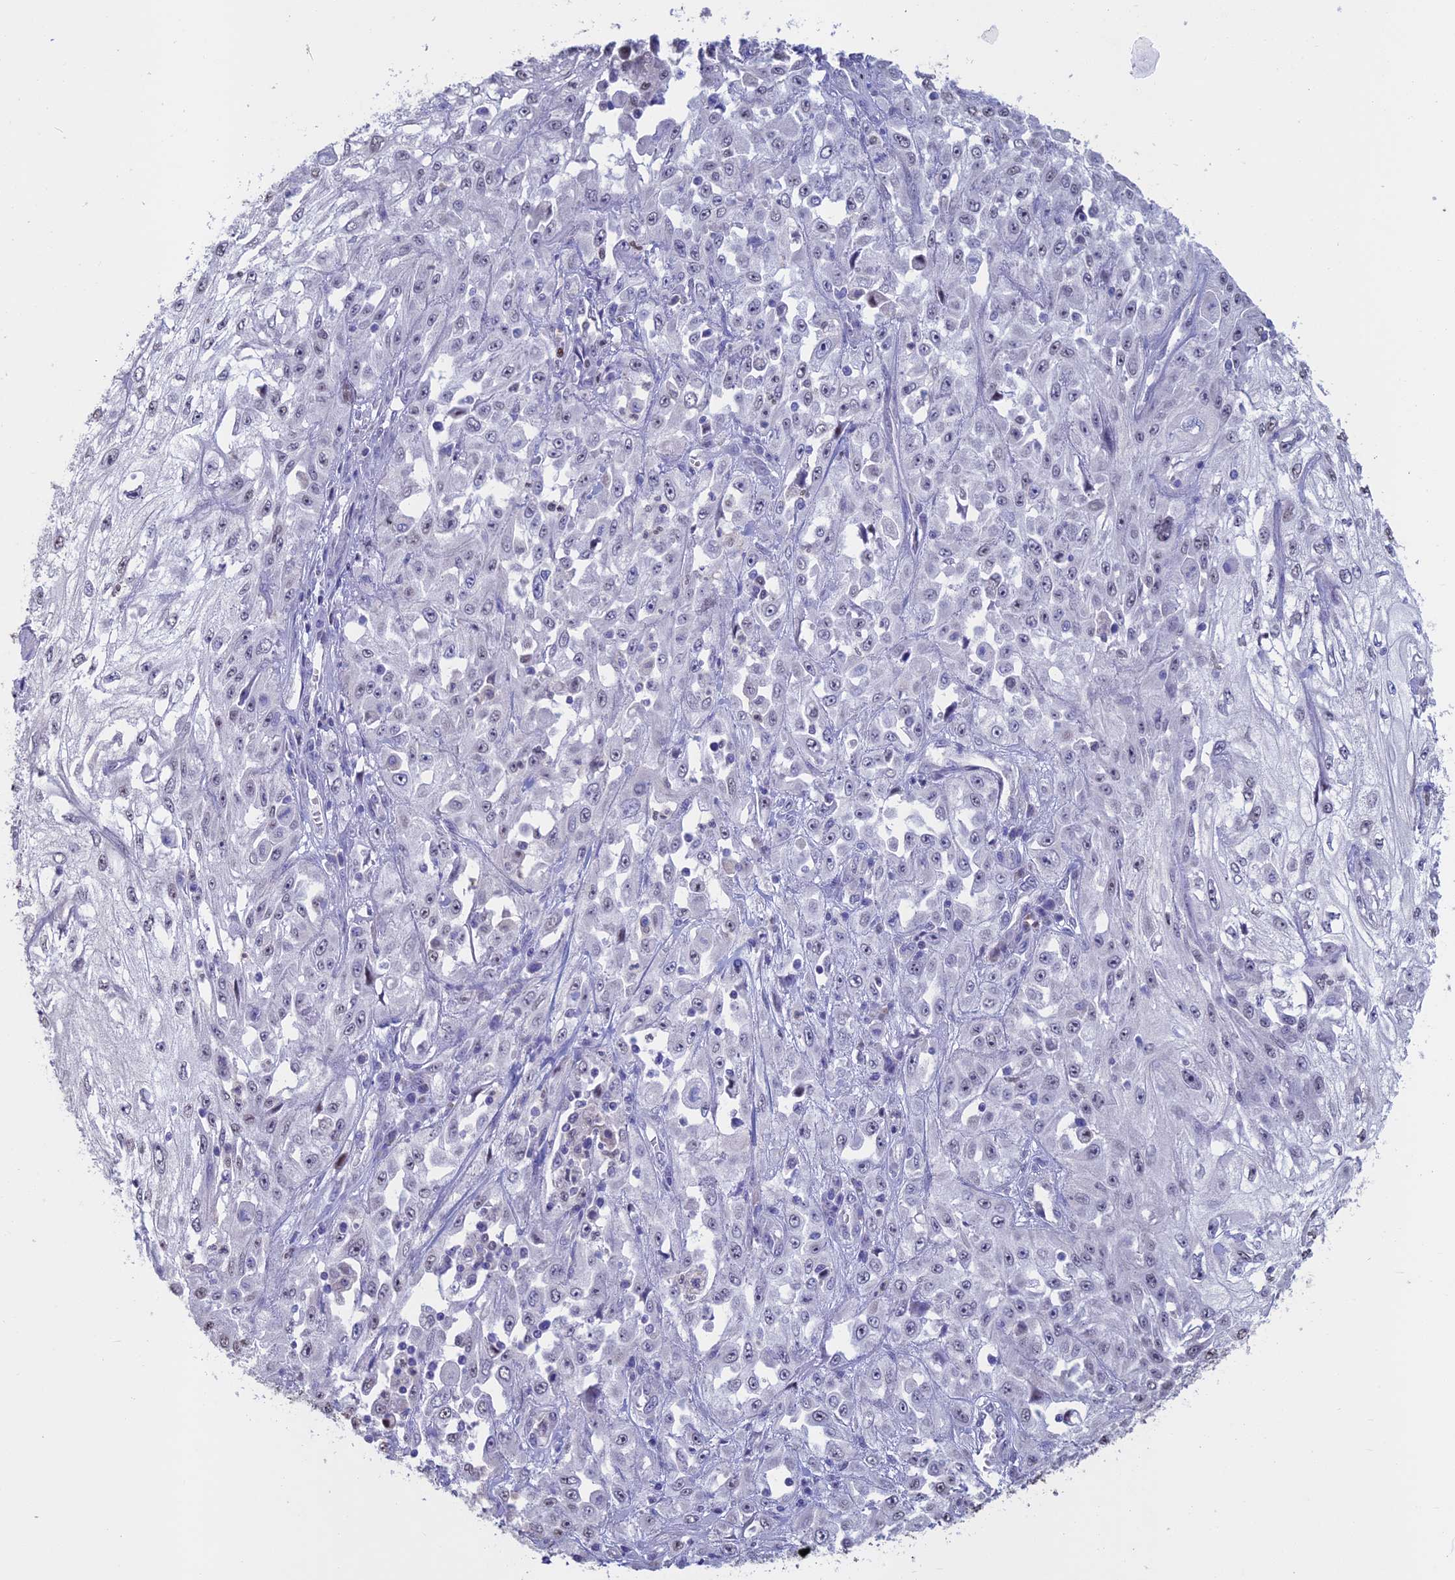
{"staining": {"intensity": "negative", "quantity": "none", "location": "none"}, "tissue": "skin cancer", "cell_type": "Tumor cells", "image_type": "cancer", "snomed": [{"axis": "morphology", "description": "Squamous cell carcinoma, NOS"}, {"axis": "morphology", "description": "Squamous cell carcinoma, metastatic, NOS"}, {"axis": "topography", "description": "Skin"}, {"axis": "topography", "description": "Lymph node"}], "caption": "An immunohistochemistry (IHC) histopathology image of skin squamous cell carcinoma is shown. There is no staining in tumor cells of skin squamous cell carcinoma.", "gene": "ACSS1", "patient": {"sex": "male", "age": 75}}